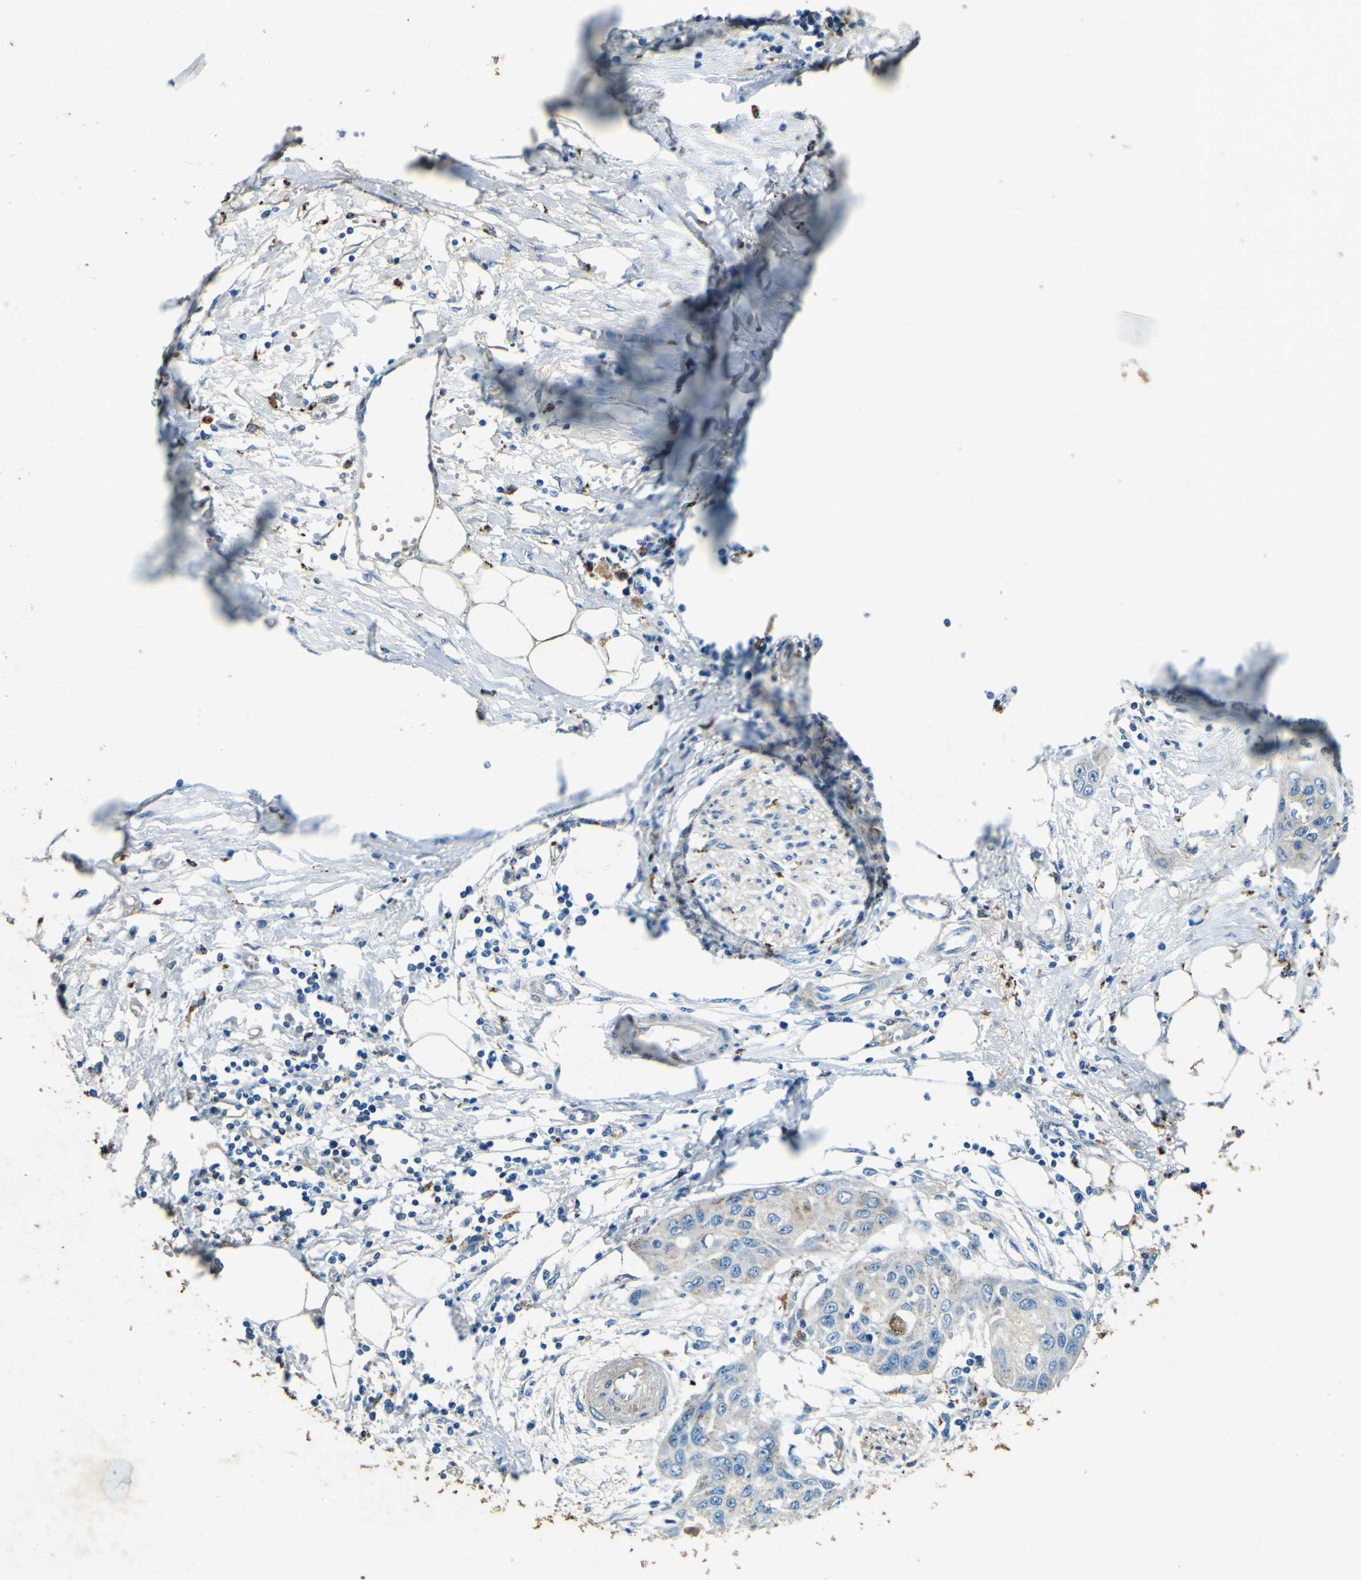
{"staining": {"intensity": "negative", "quantity": "none", "location": "none"}, "tissue": "pancreatic cancer", "cell_type": "Tumor cells", "image_type": "cancer", "snomed": [{"axis": "morphology", "description": "Adenocarcinoma, NOS"}, {"axis": "topography", "description": "Pancreas"}], "caption": "Histopathology image shows no significant protein positivity in tumor cells of pancreatic cancer (adenocarcinoma). The staining was performed using DAB to visualize the protein expression in brown, while the nuclei were stained in blue with hematoxylin (Magnification: 20x).", "gene": "PDE9A", "patient": {"sex": "female", "age": 70}}